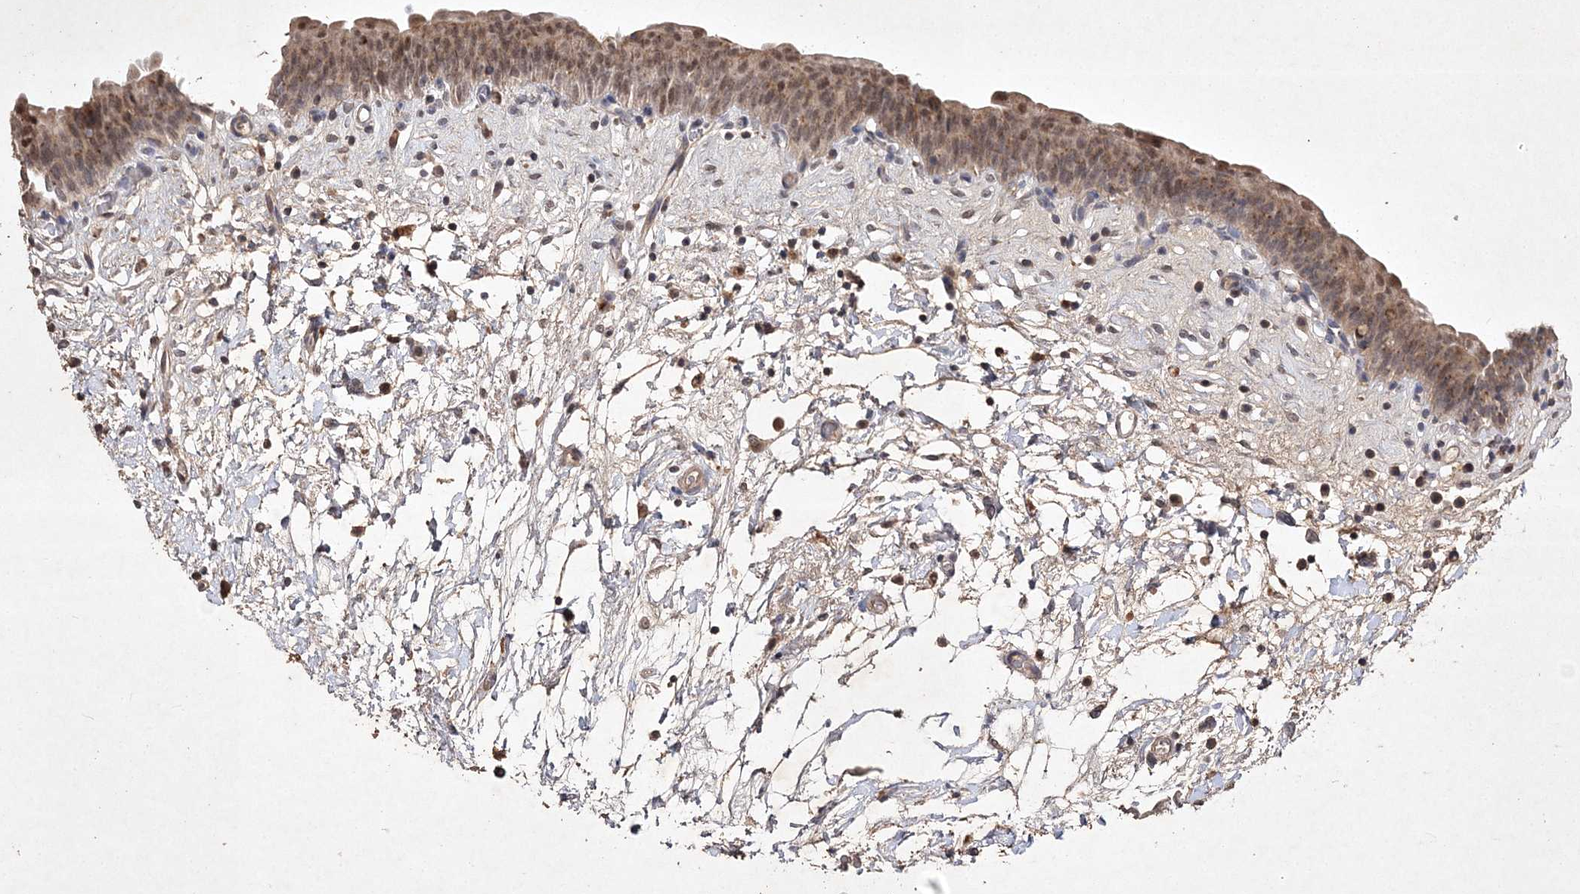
{"staining": {"intensity": "moderate", "quantity": ">75%", "location": "cytoplasmic/membranous,nuclear"}, "tissue": "urinary bladder", "cell_type": "Urothelial cells", "image_type": "normal", "snomed": [{"axis": "morphology", "description": "Normal tissue, NOS"}, {"axis": "topography", "description": "Urinary bladder"}], "caption": "About >75% of urothelial cells in normal urinary bladder reveal moderate cytoplasmic/membranous,nuclear protein positivity as visualized by brown immunohistochemical staining.", "gene": "C3orf38", "patient": {"sex": "male", "age": 83}}